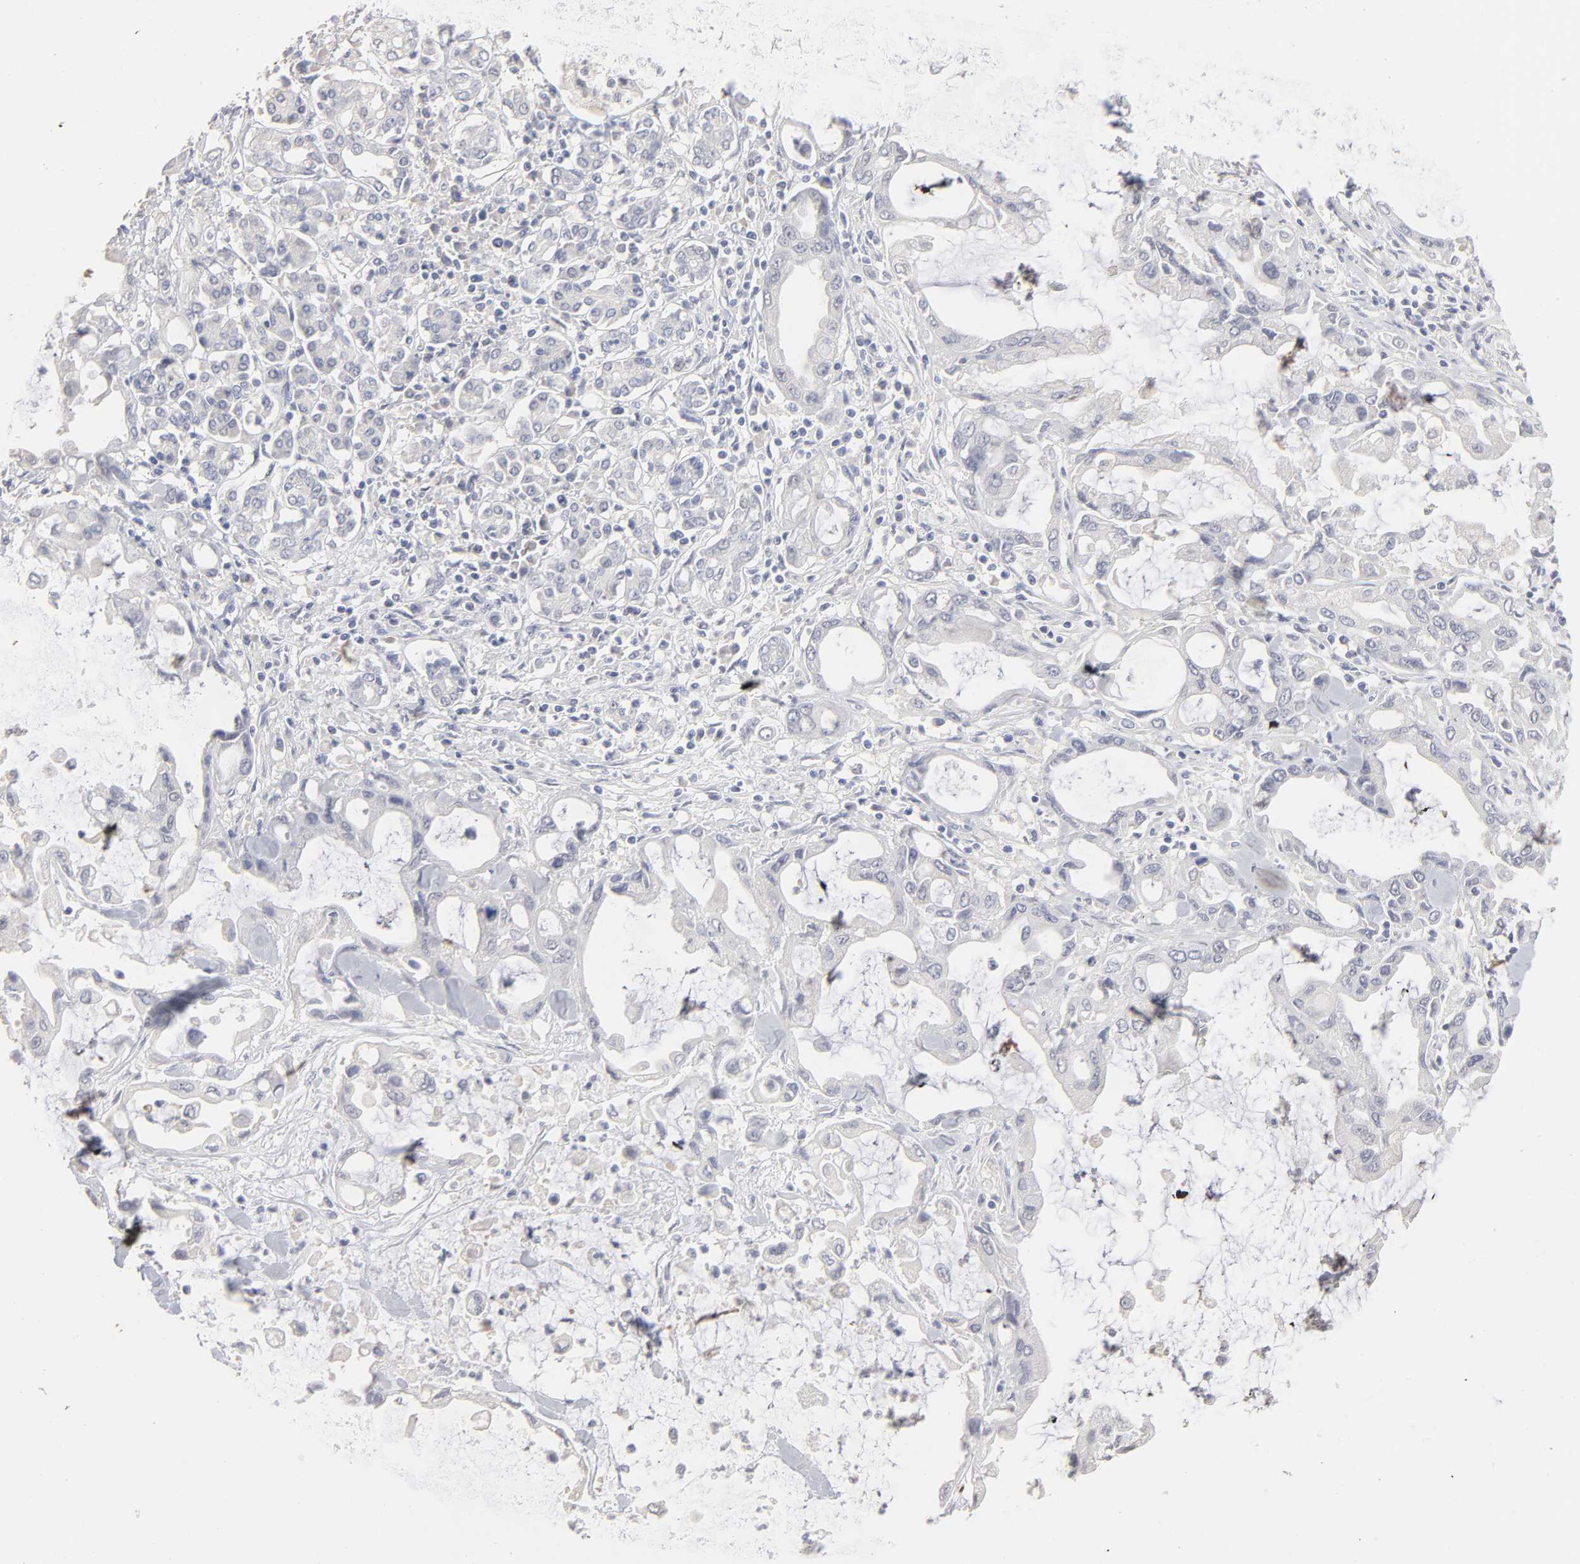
{"staining": {"intensity": "weak", "quantity": "<25%", "location": "cytoplasmic/membranous"}, "tissue": "pancreatic cancer", "cell_type": "Tumor cells", "image_type": "cancer", "snomed": [{"axis": "morphology", "description": "Adenocarcinoma, NOS"}, {"axis": "topography", "description": "Pancreas"}], "caption": "An image of human adenocarcinoma (pancreatic) is negative for staining in tumor cells.", "gene": "DNAL4", "patient": {"sex": "female", "age": 57}}